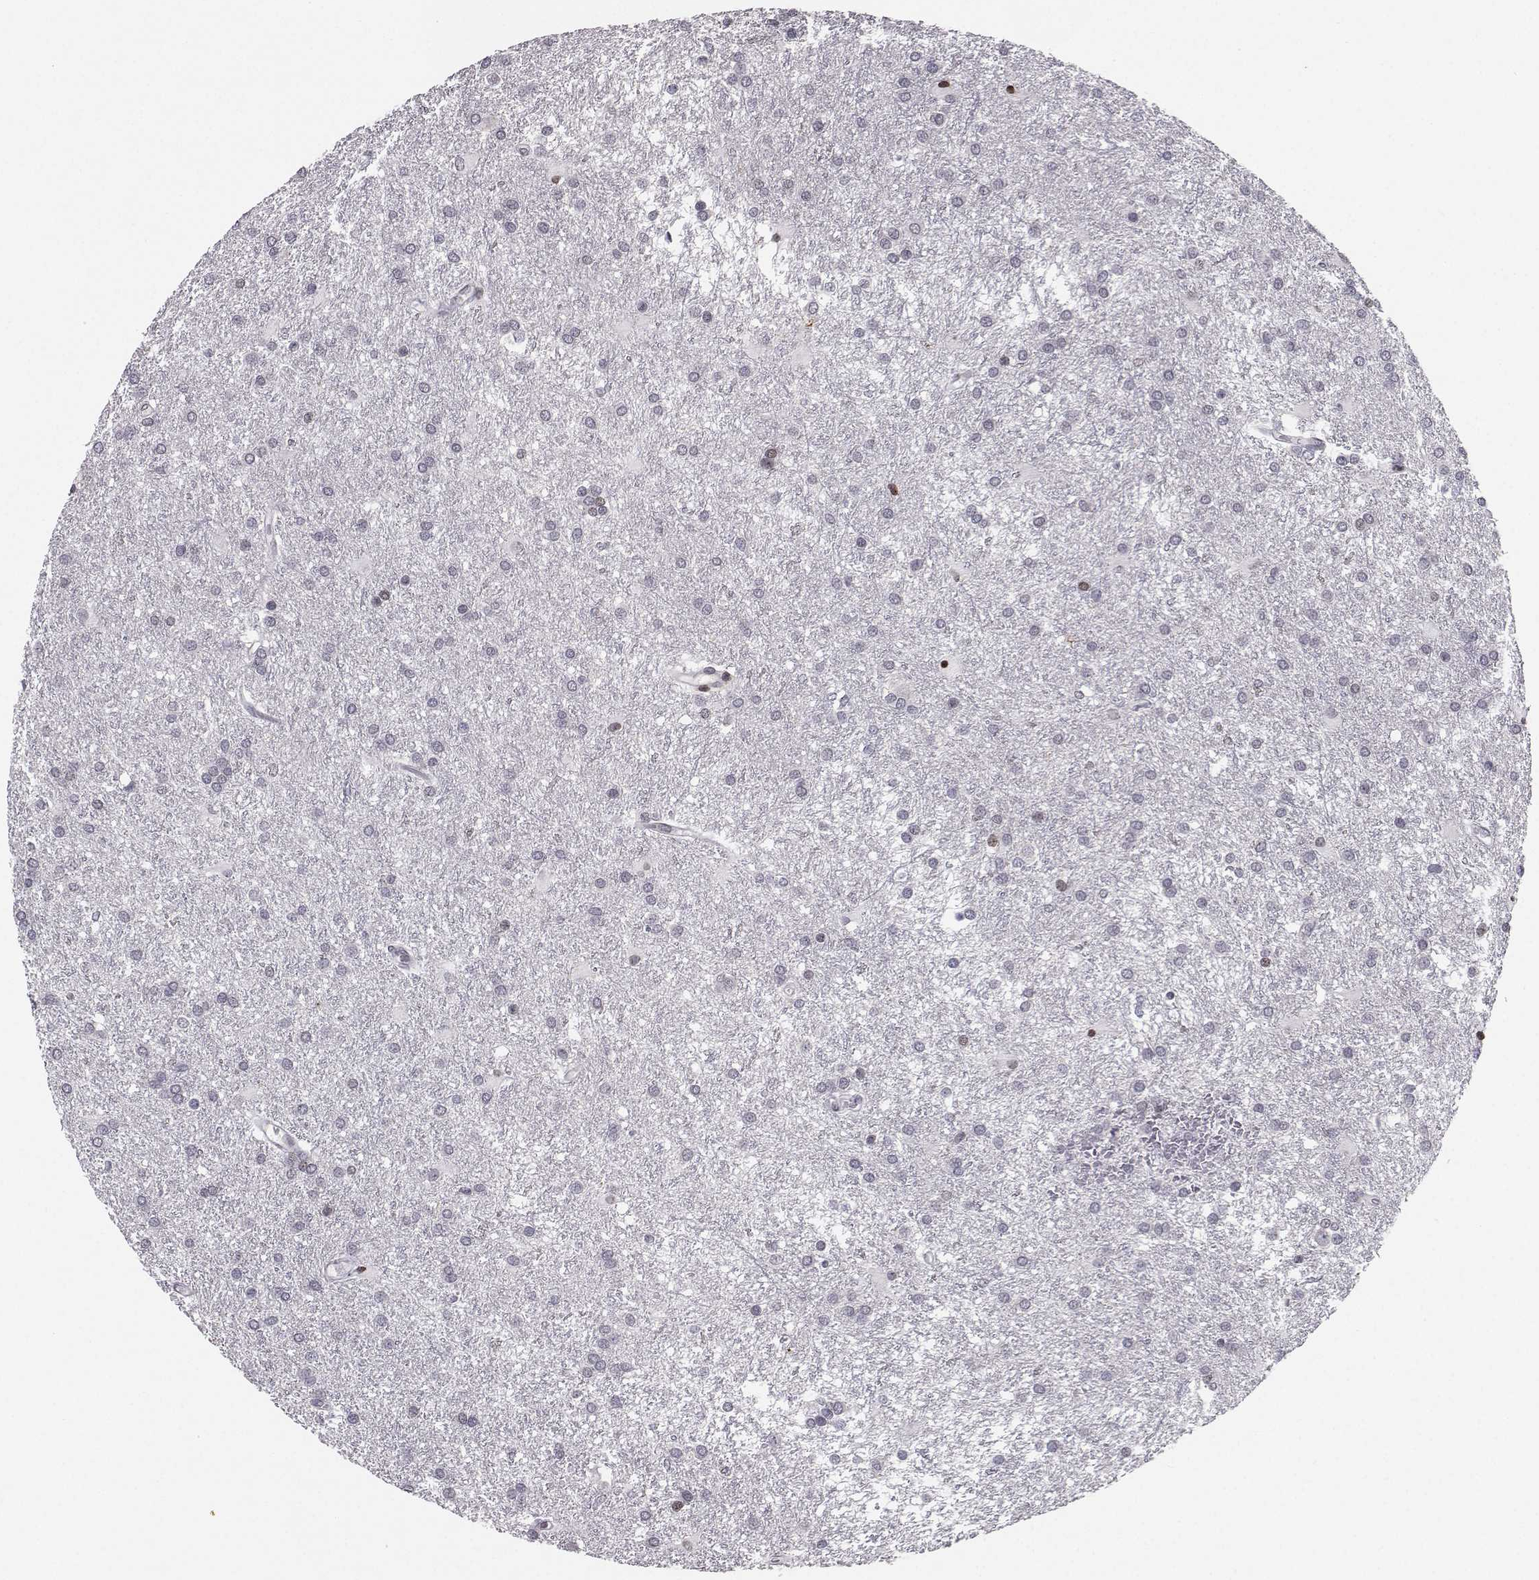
{"staining": {"intensity": "negative", "quantity": "none", "location": "none"}, "tissue": "glioma", "cell_type": "Tumor cells", "image_type": "cancer", "snomed": [{"axis": "morphology", "description": "Glioma, malignant, Low grade"}, {"axis": "topography", "description": "Brain"}], "caption": "IHC of human malignant low-grade glioma shows no expression in tumor cells.", "gene": "PCP4L1", "patient": {"sex": "female", "age": 32}}